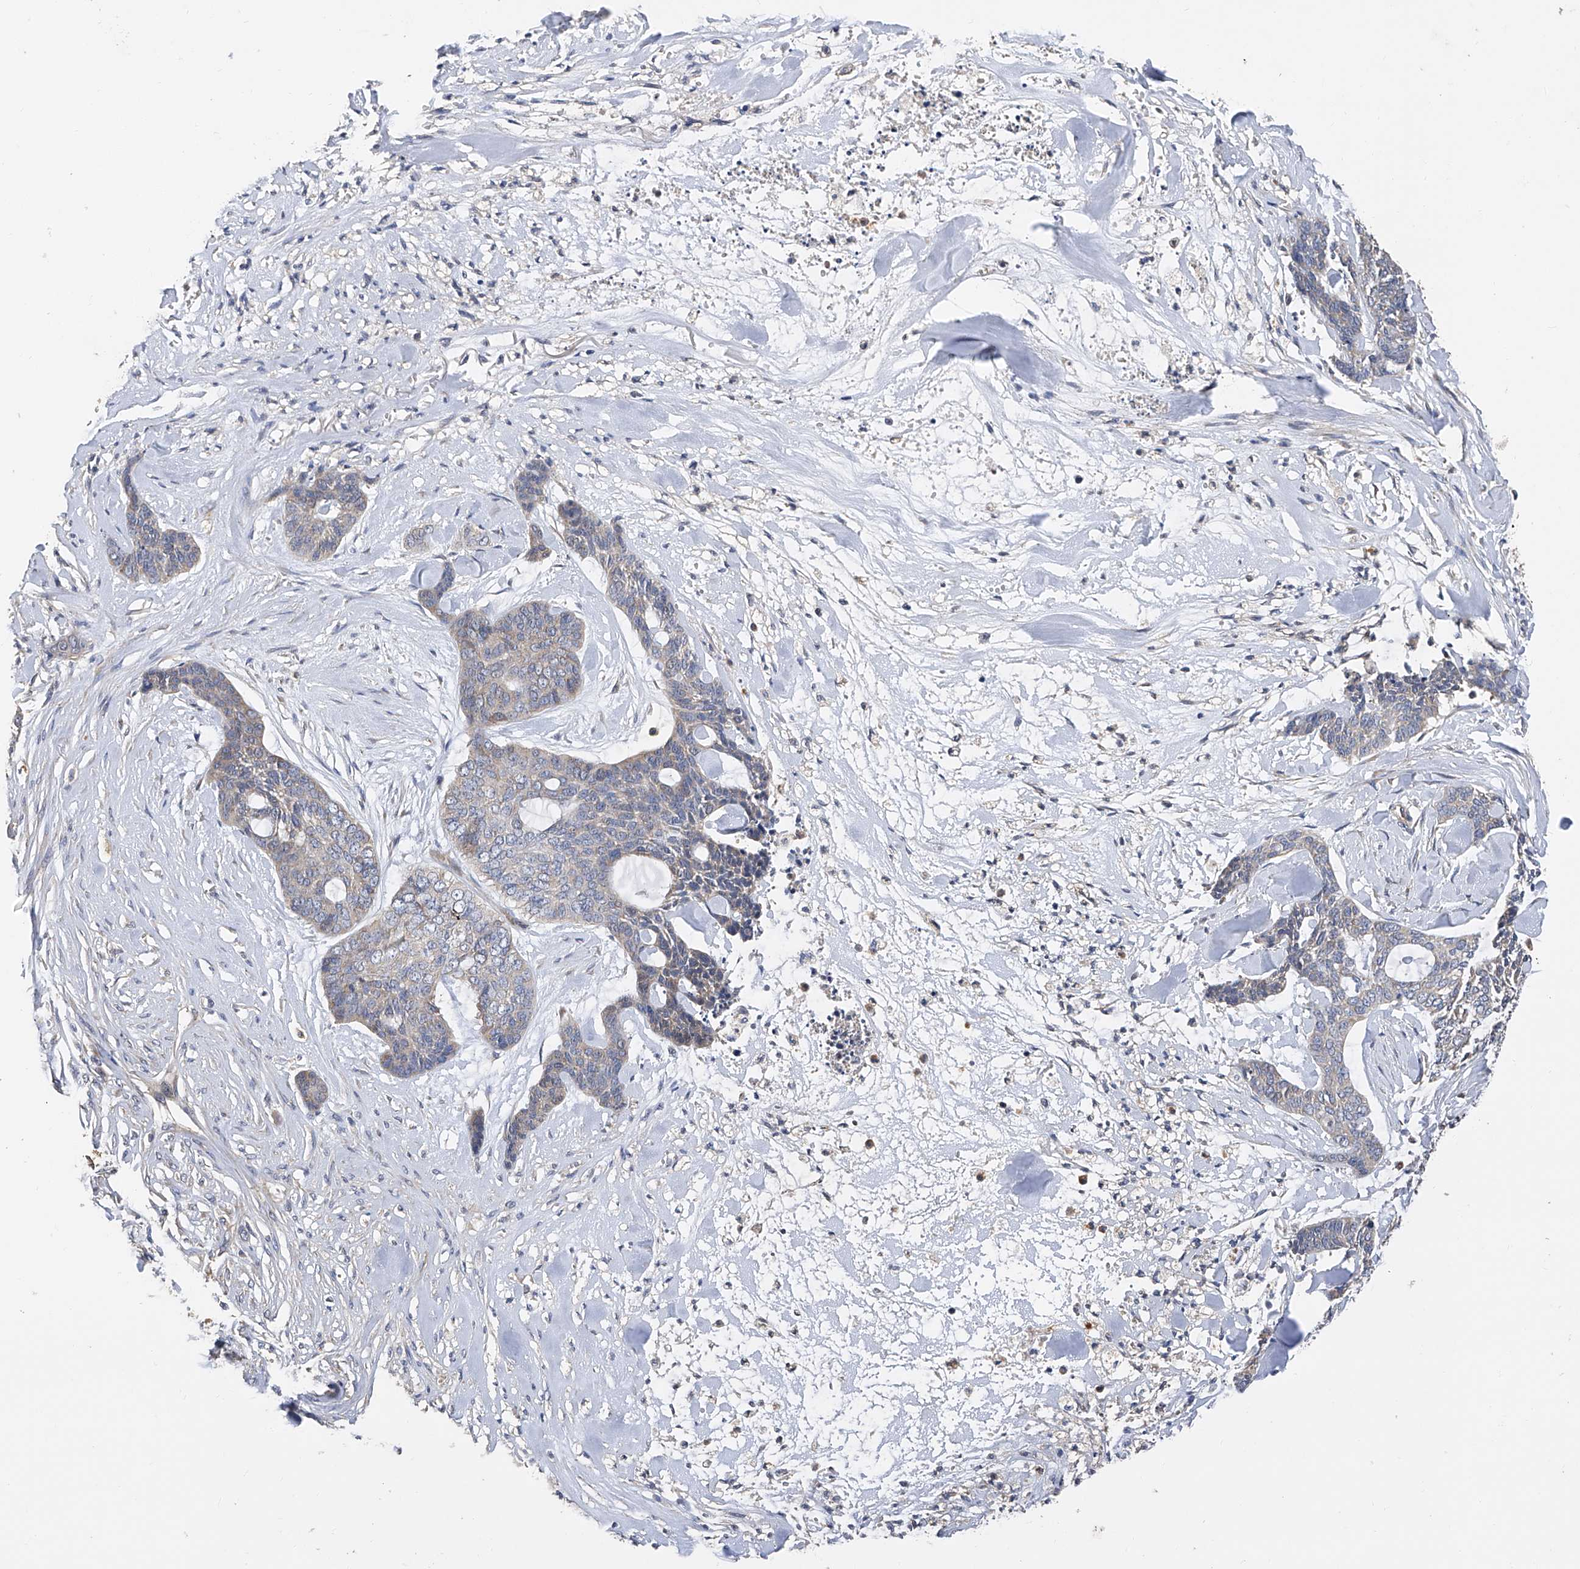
{"staining": {"intensity": "negative", "quantity": "none", "location": "none"}, "tissue": "skin cancer", "cell_type": "Tumor cells", "image_type": "cancer", "snomed": [{"axis": "morphology", "description": "Basal cell carcinoma"}, {"axis": "topography", "description": "Skin"}], "caption": "A high-resolution photomicrograph shows immunohistochemistry staining of skin cancer, which reveals no significant positivity in tumor cells. (DAB (3,3'-diaminobenzidine) immunohistochemistry (IHC) visualized using brightfield microscopy, high magnification).", "gene": "PTK2", "patient": {"sex": "female", "age": 64}}